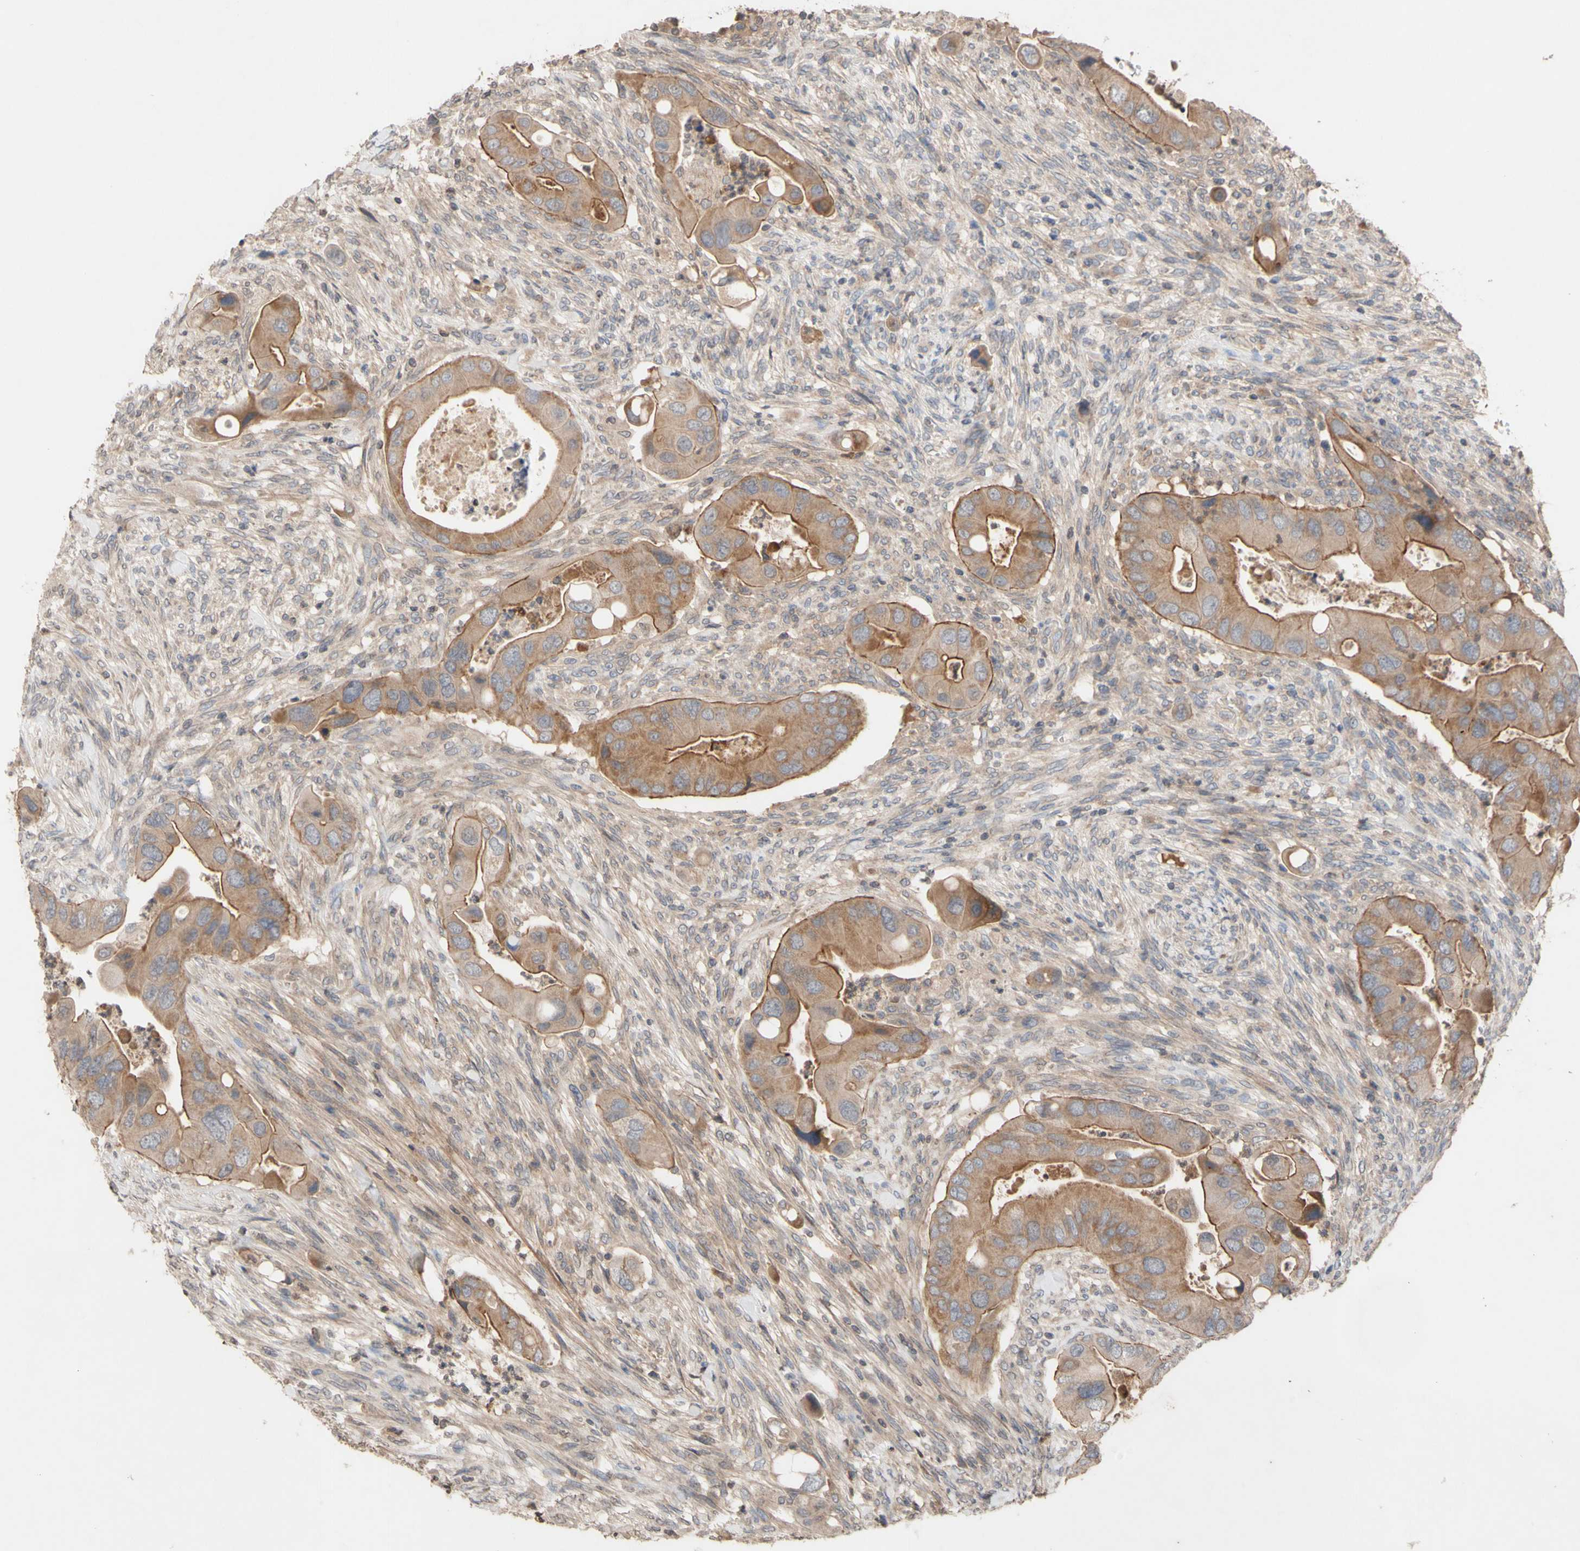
{"staining": {"intensity": "moderate", "quantity": ">75%", "location": "cytoplasmic/membranous"}, "tissue": "colorectal cancer", "cell_type": "Tumor cells", "image_type": "cancer", "snomed": [{"axis": "morphology", "description": "Adenocarcinoma, NOS"}, {"axis": "topography", "description": "Rectum"}], "caption": "IHC (DAB) staining of adenocarcinoma (colorectal) exhibits moderate cytoplasmic/membranous protein expression in approximately >75% of tumor cells.", "gene": "NECTIN3", "patient": {"sex": "female", "age": 57}}